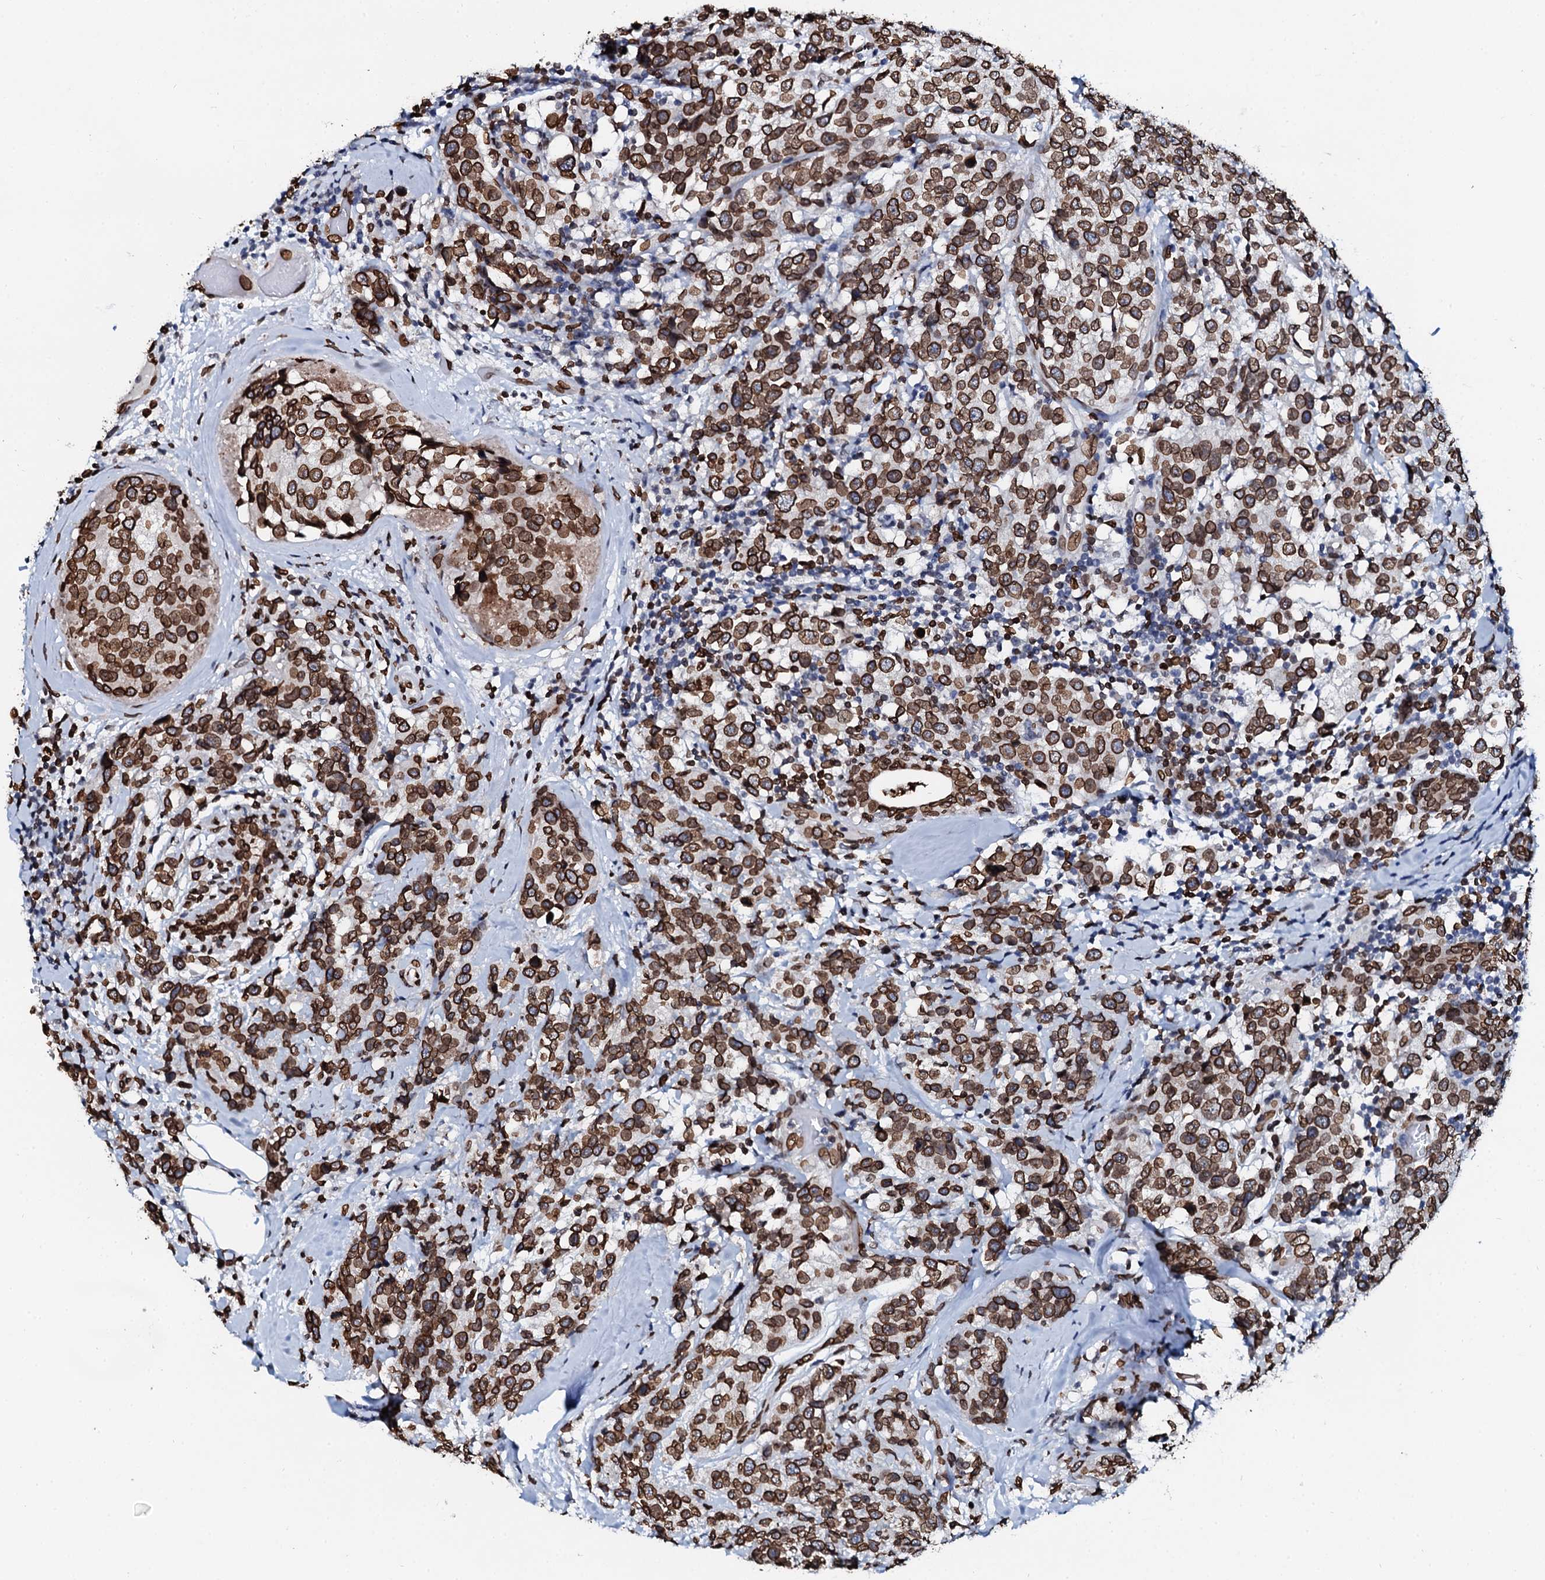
{"staining": {"intensity": "strong", "quantity": ">75%", "location": "cytoplasmic/membranous,nuclear"}, "tissue": "breast cancer", "cell_type": "Tumor cells", "image_type": "cancer", "snomed": [{"axis": "morphology", "description": "Lobular carcinoma"}, {"axis": "topography", "description": "Breast"}], "caption": "Lobular carcinoma (breast) stained for a protein (brown) exhibits strong cytoplasmic/membranous and nuclear positive staining in about >75% of tumor cells.", "gene": "KATNAL2", "patient": {"sex": "female", "age": 59}}